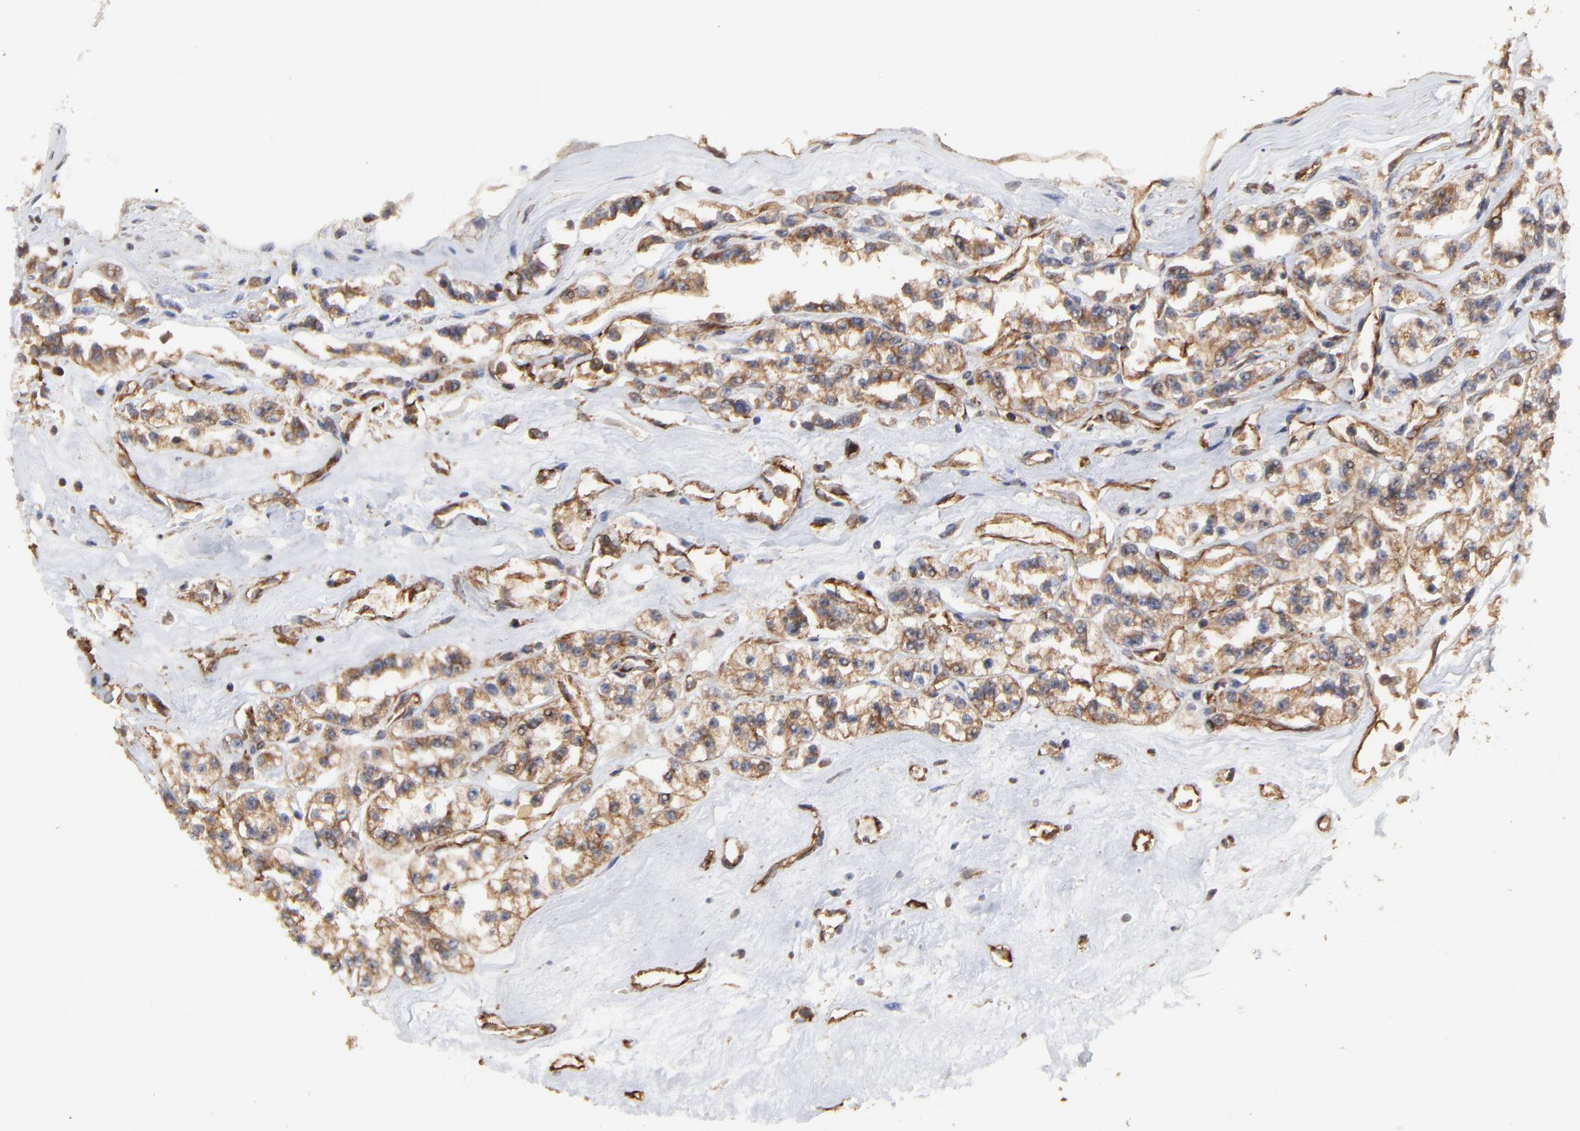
{"staining": {"intensity": "moderate", "quantity": ">75%", "location": "cytoplasmic/membranous"}, "tissue": "renal cancer", "cell_type": "Tumor cells", "image_type": "cancer", "snomed": [{"axis": "morphology", "description": "Adenocarcinoma, NOS"}, {"axis": "topography", "description": "Kidney"}], "caption": "DAB (3,3'-diaminobenzidine) immunohistochemical staining of human adenocarcinoma (renal) demonstrates moderate cytoplasmic/membranous protein expression in approximately >75% of tumor cells. The staining was performed using DAB, with brown indicating positive protein expression. Nuclei are stained blue with hematoxylin.", "gene": "ARMT1", "patient": {"sex": "female", "age": 76}}